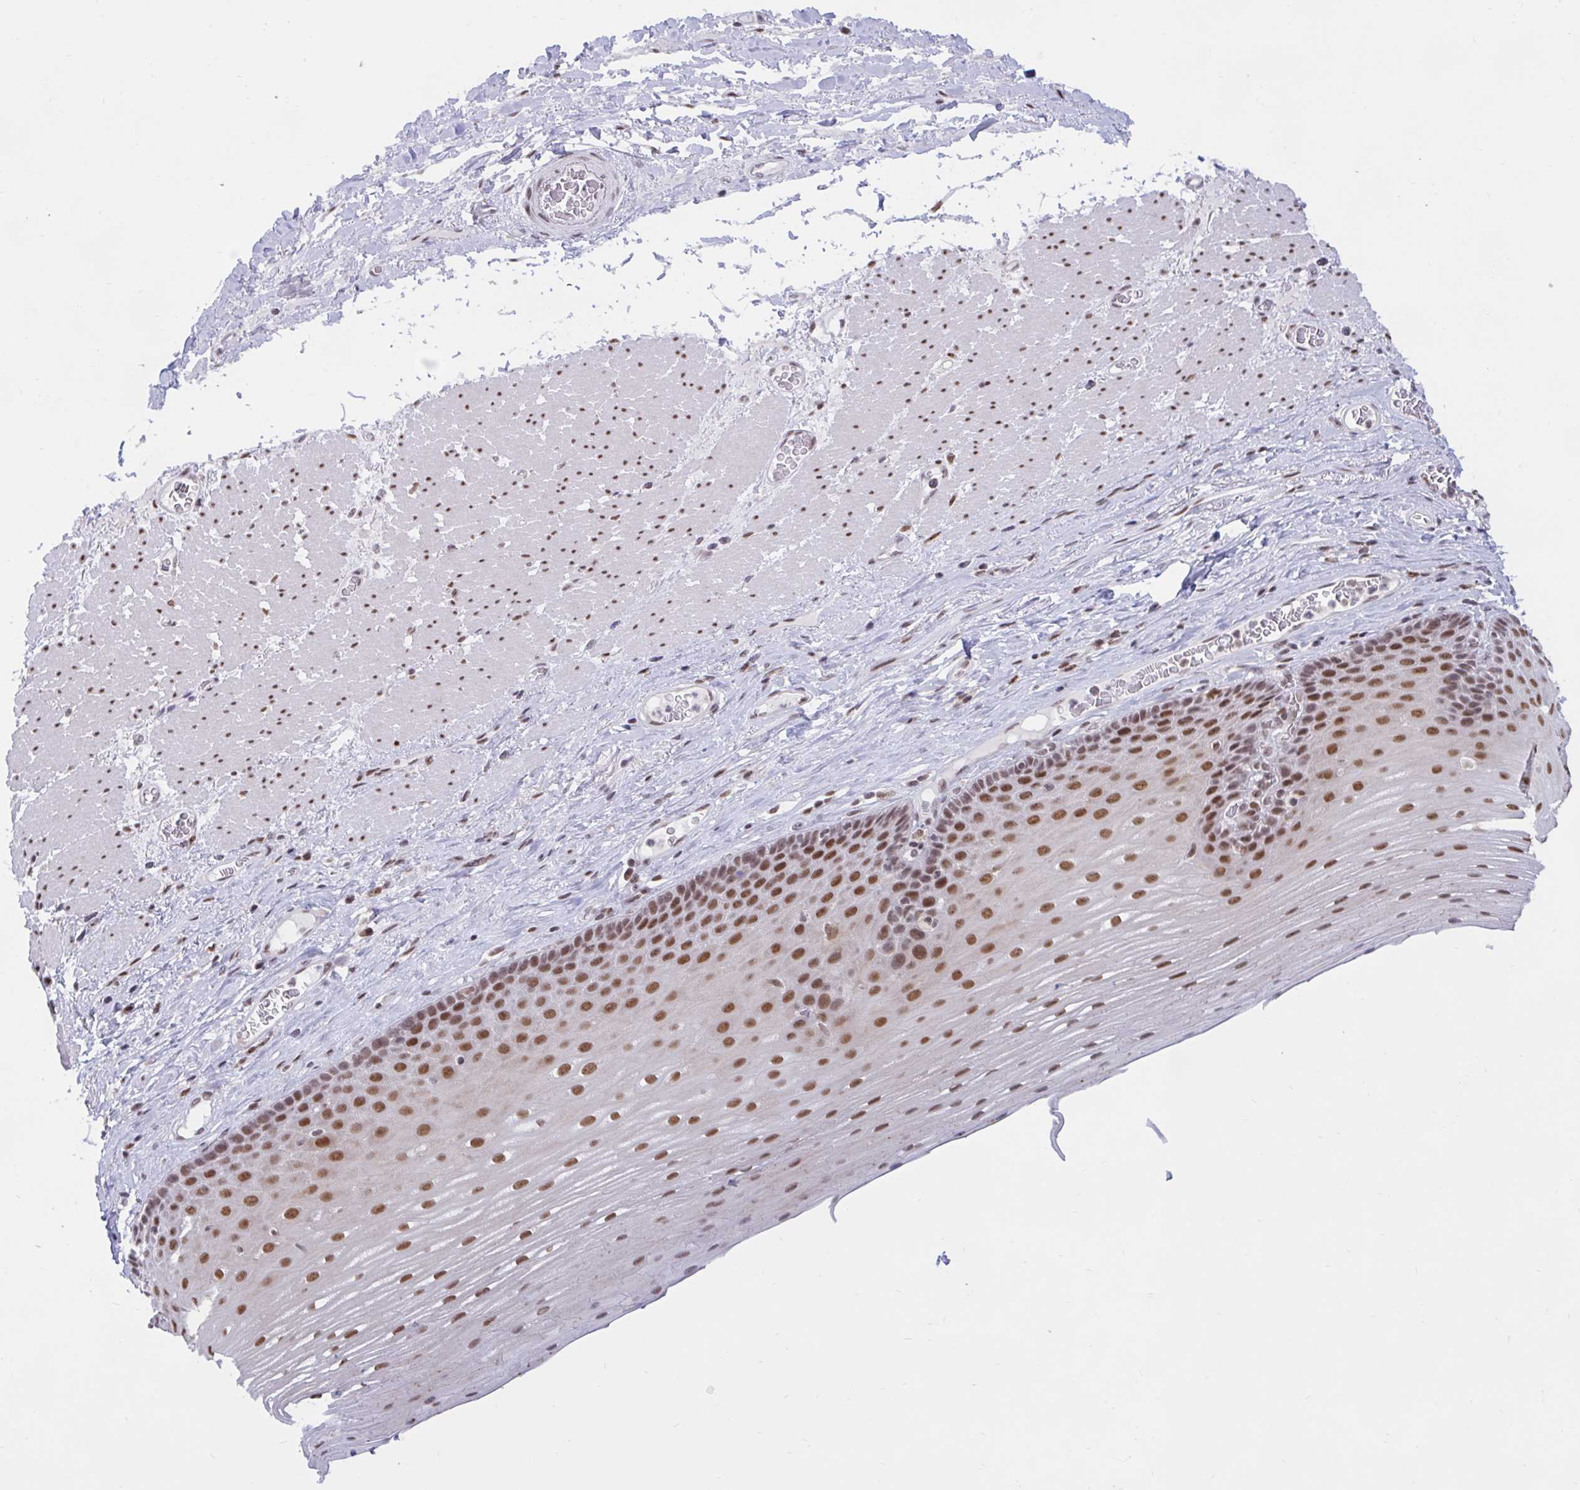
{"staining": {"intensity": "moderate", "quantity": ">75%", "location": "nuclear"}, "tissue": "esophagus", "cell_type": "Squamous epithelial cells", "image_type": "normal", "snomed": [{"axis": "morphology", "description": "Normal tissue, NOS"}, {"axis": "topography", "description": "Esophagus"}], "caption": "The histopathology image reveals immunohistochemical staining of unremarkable esophagus. There is moderate nuclear staining is identified in about >75% of squamous epithelial cells.", "gene": "PHF10", "patient": {"sex": "male", "age": 62}}